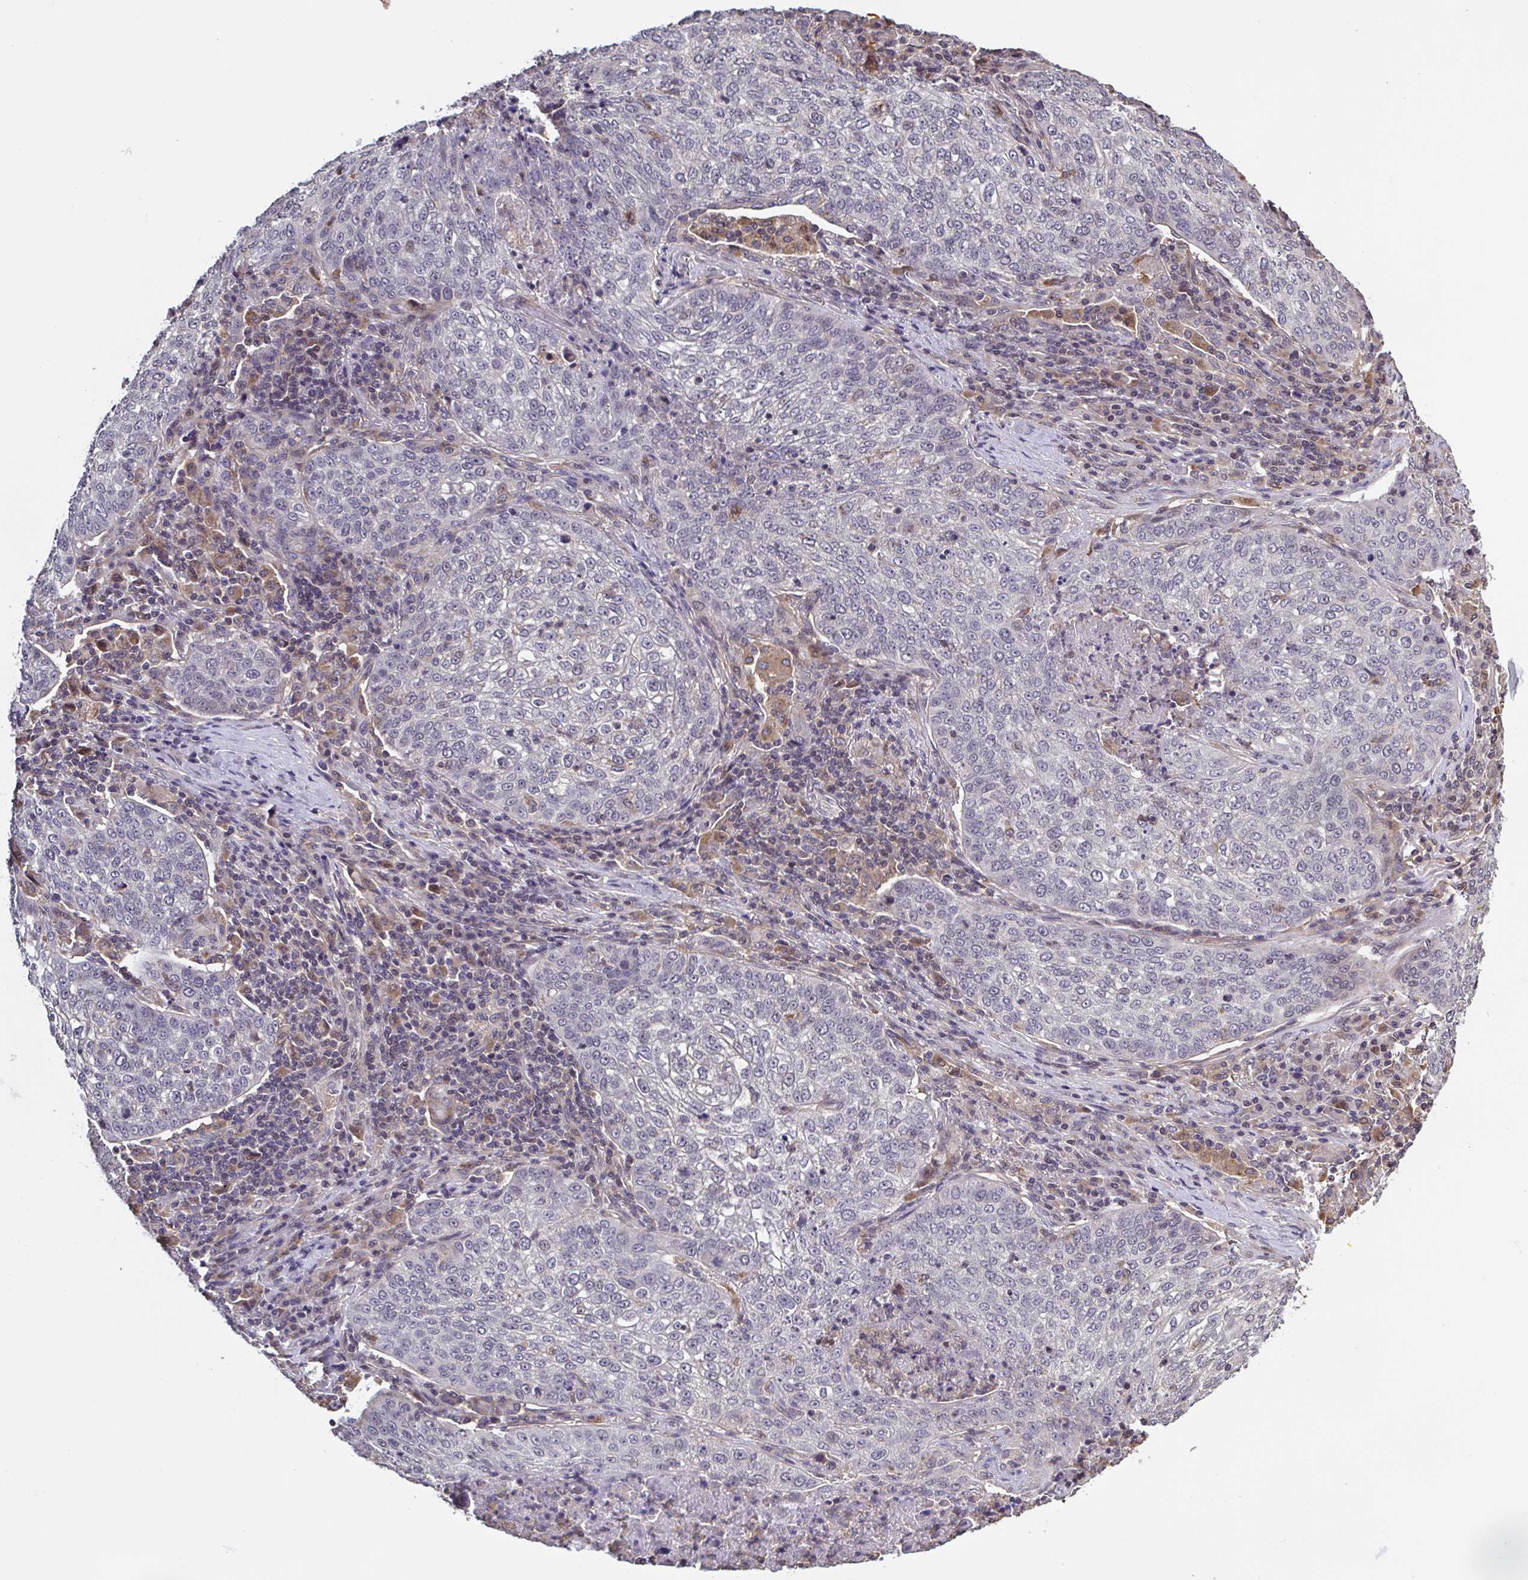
{"staining": {"intensity": "negative", "quantity": "none", "location": "none"}, "tissue": "lung cancer", "cell_type": "Tumor cells", "image_type": "cancer", "snomed": [{"axis": "morphology", "description": "Squamous cell carcinoma, NOS"}, {"axis": "topography", "description": "Lung"}], "caption": "Lung squamous cell carcinoma was stained to show a protein in brown. There is no significant expression in tumor cells. (Brightfield microscopy of DAB (3,3'-diaminobenzidine) immunohistochemistry at high magnification).", "gene": "ZNF200", "patient": {"sex": "male", "age": 63}}